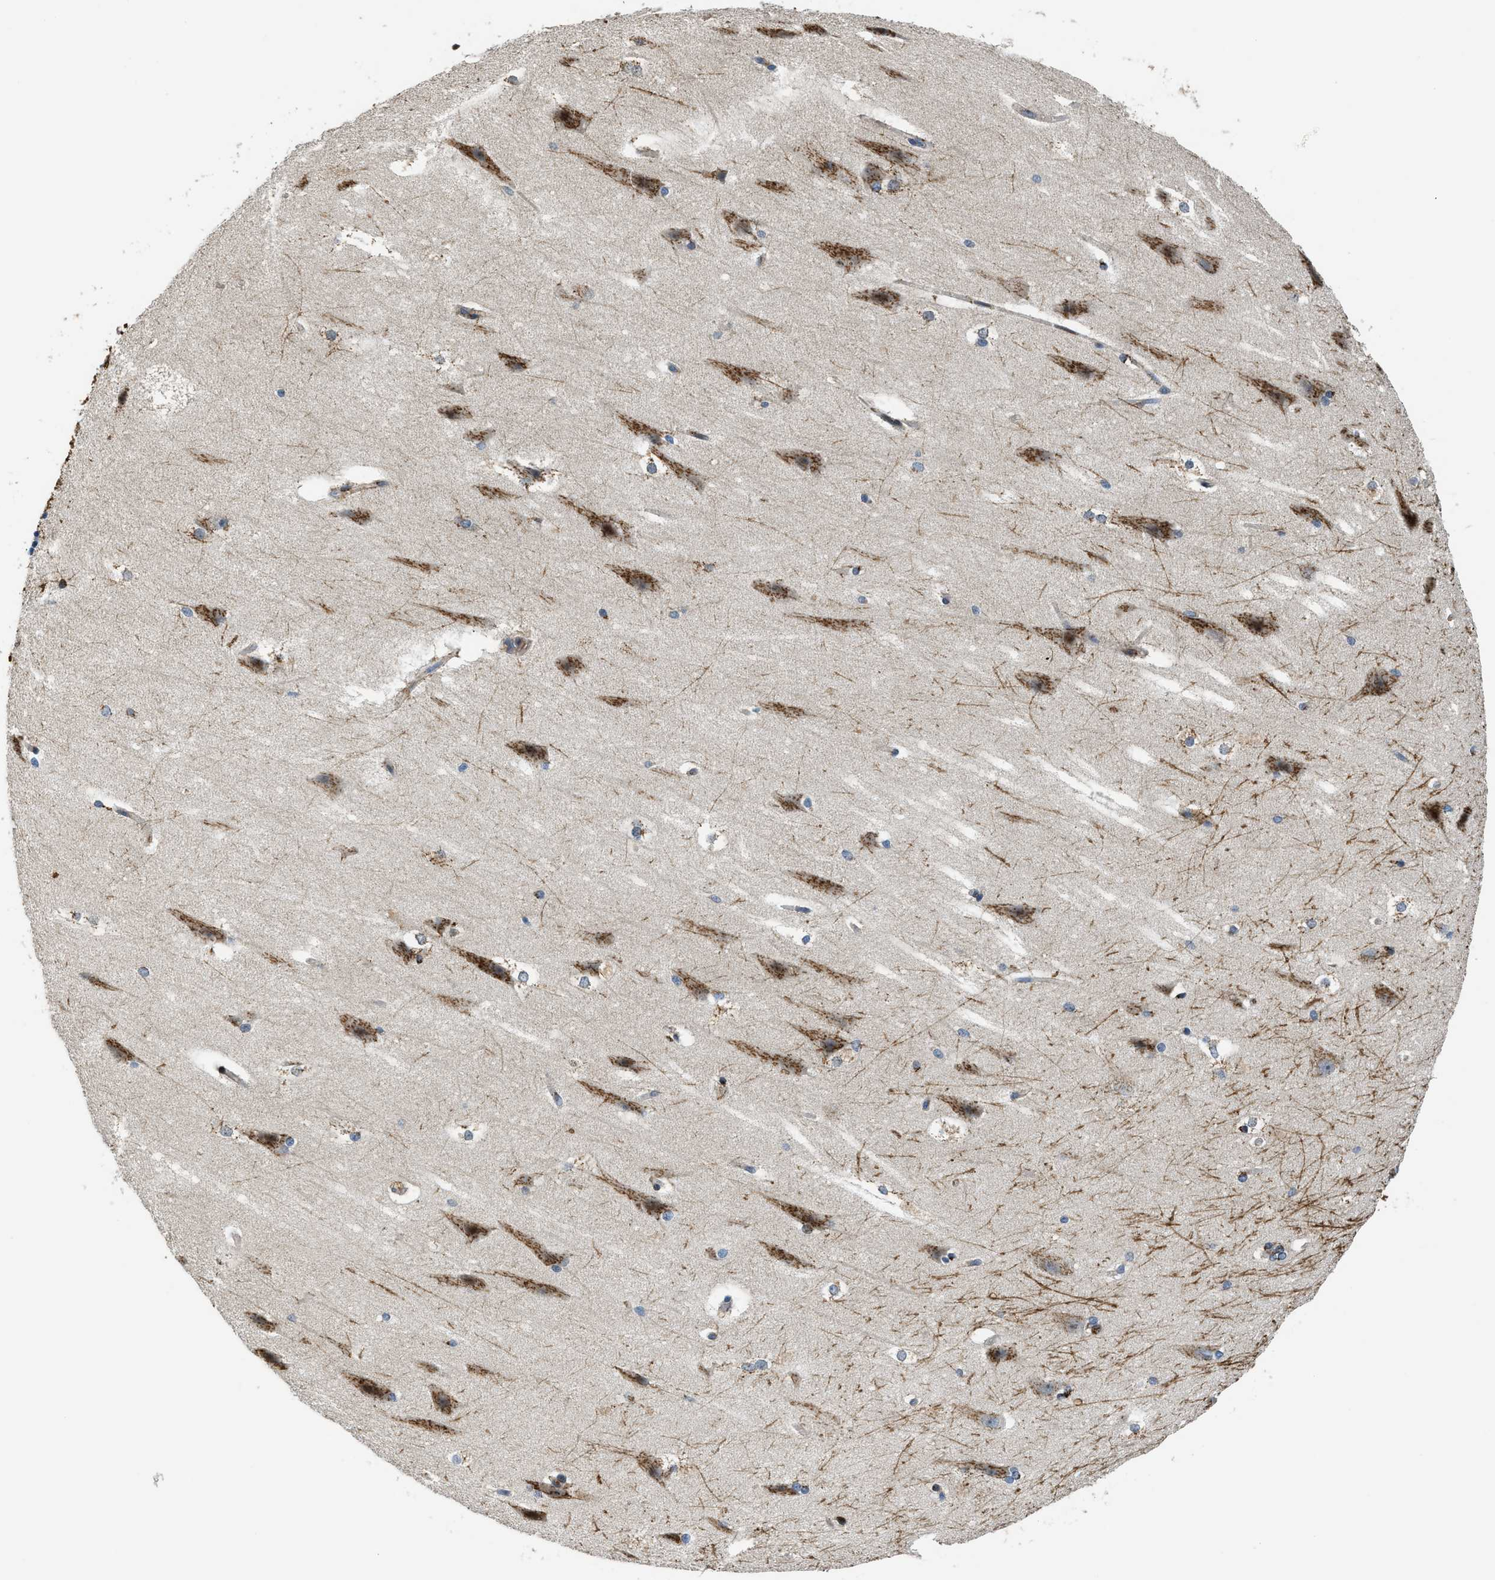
{"staining": {"intensity": "moderate", "quantity": "25%-75%", "location": "cytoplasmic/membranous"}, "tissue": "hippocampus", "cell_type": "Glial cells", "image_type": "normal", "snomed": [{"axis": "morphology", "description": "Normal tissue, NOS"}, {"axis": "topography", "description": "Hippocampus"}], "caption": "Immunohistochemical staining of unremarkable human hippocampus shows medium levels of moderate cytoplasmic/membranous expression in about 25%-75% of glial cells.", "gene": "FUT8", "patient": {"sex": "female", "age": 19}}